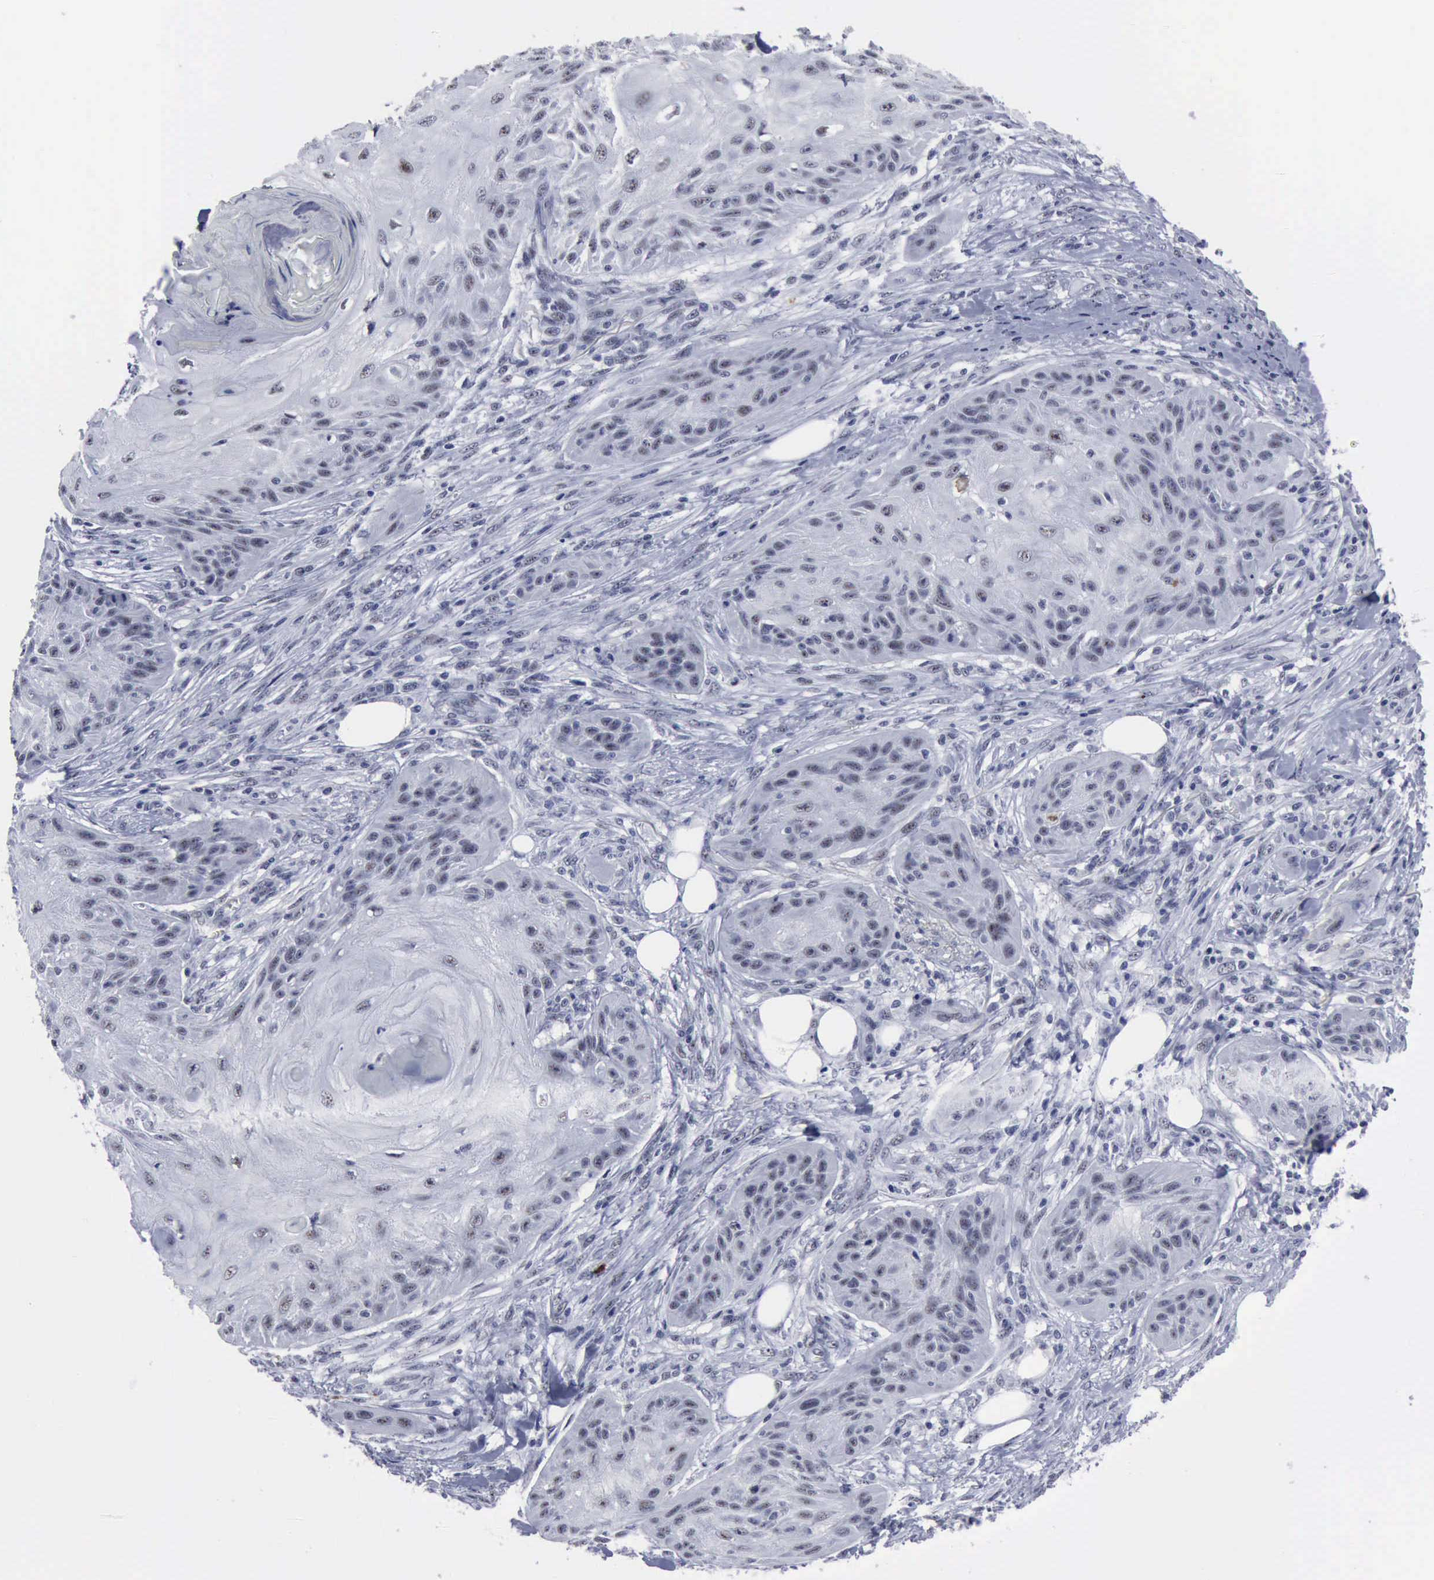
{"staining": {"intensity": "negative", "quantity": "none", "location": "none"}, "tissue": "skin cancer", "cell_type": "Tumor cells", "image_type": "cancer", "snomed": [{"axis": "morphology", "description": "Squamous cell carcinoma, NOS"}, {"axis": "topography", "description": "Skin"}], "caption": "Immunohistochemistry micrograph of skin cancer stained for a protein (brown), which reveals no expression in tumor cells.", "gene": "BRD1", "patient": {"sex": "female", "age": 88}}